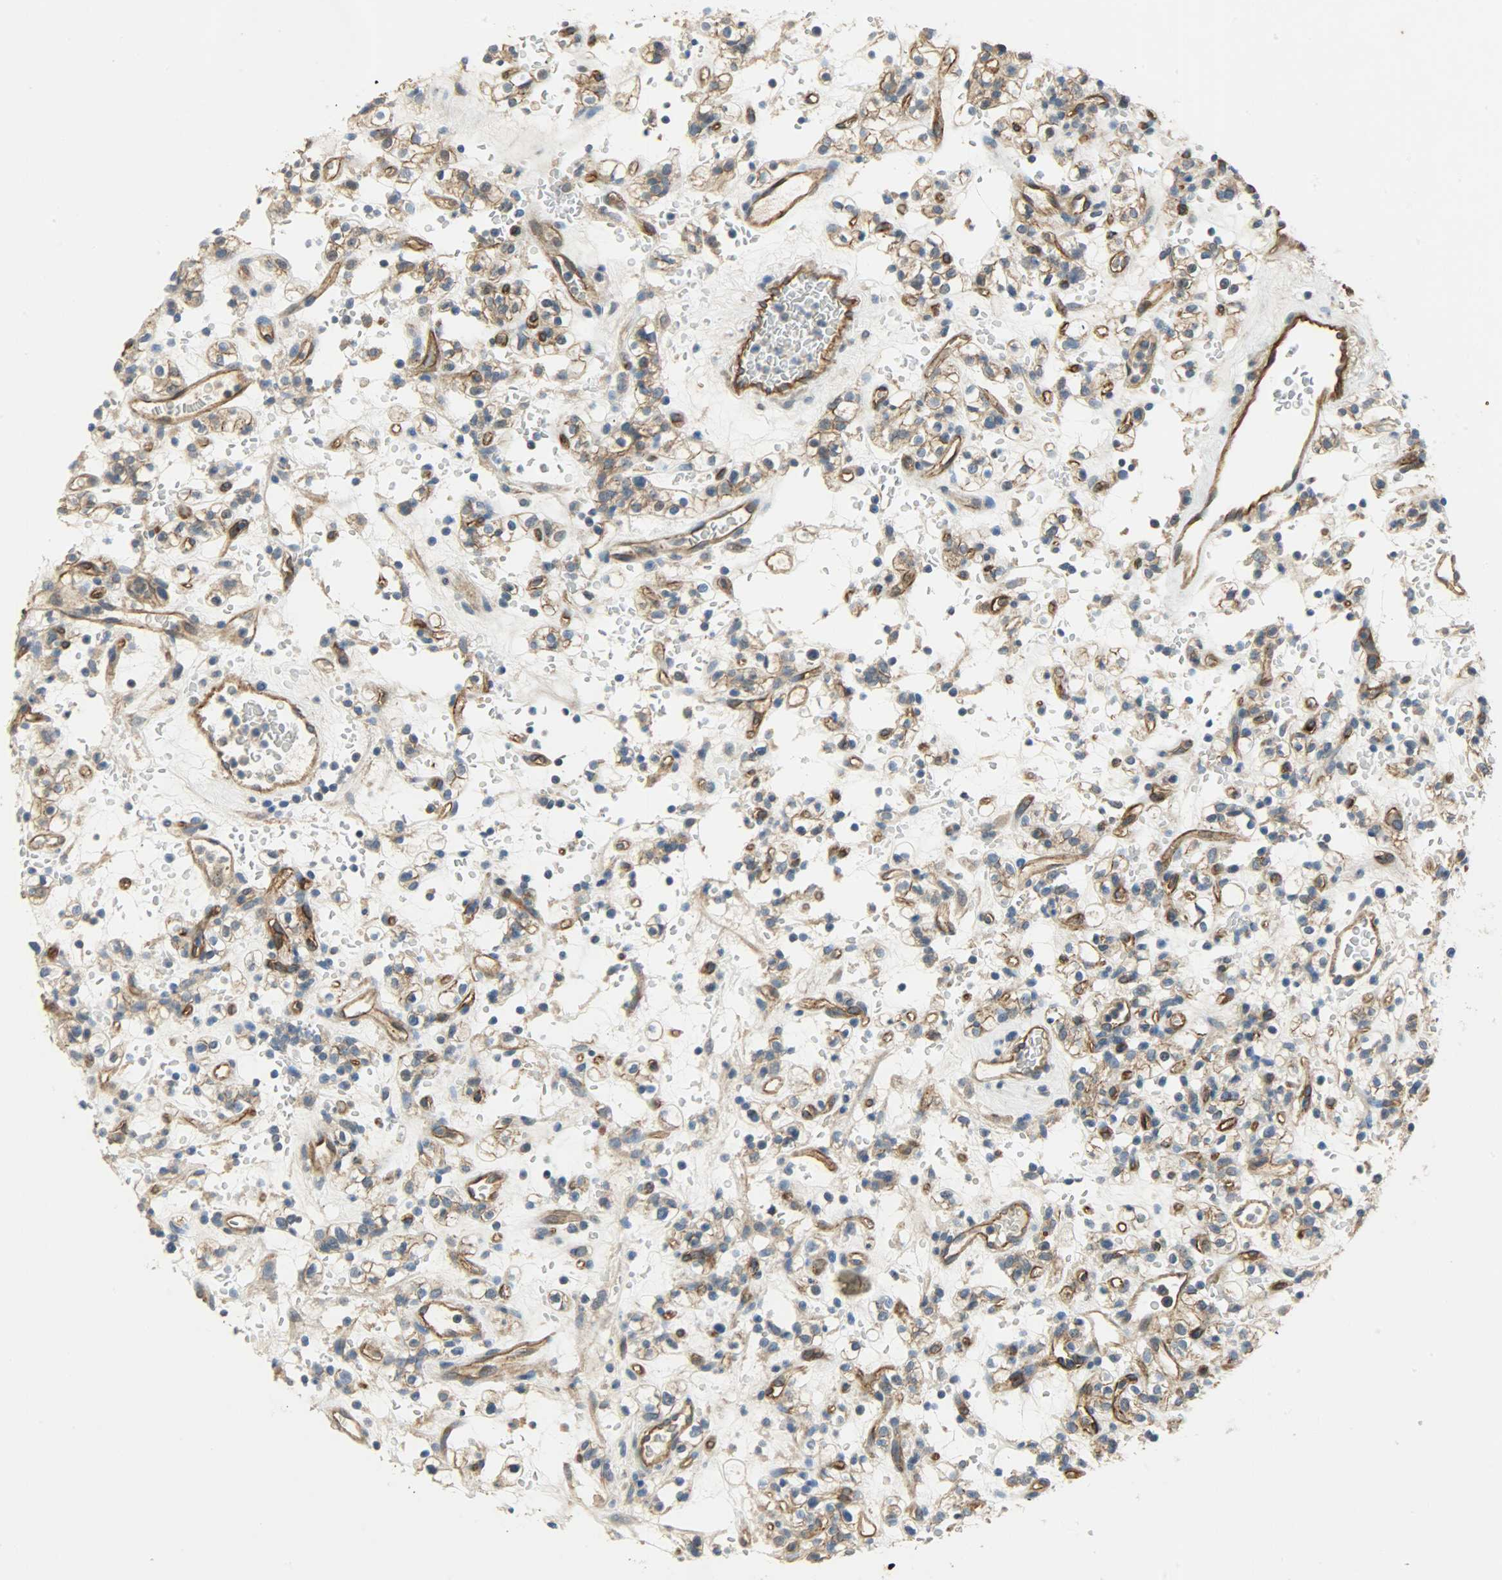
{"staining": {"intensity": "moderate", "quantity": ">75%", "location": "cytoplasmic/membranous"}, "tissue": "renal cancer", "cell_type": "Tumor cells", "image_type": "cancer", "snomed": [{"axis": "morphology", "description": "Normal tissue, NOS"}, {"axis": "morphology", "description": "Adenocarcinoma, NOS"}, {"axis": "topography", "description": "Kidney"}], "caption": "Immunohistochemical staining of renal cancer reveals medium levels of moderate cytoplasmic/membranous protein positivity in approximately >75% of tumor cells.", "gene": "KIAA1217", "patient": {"sex": "female", "age": 72}}